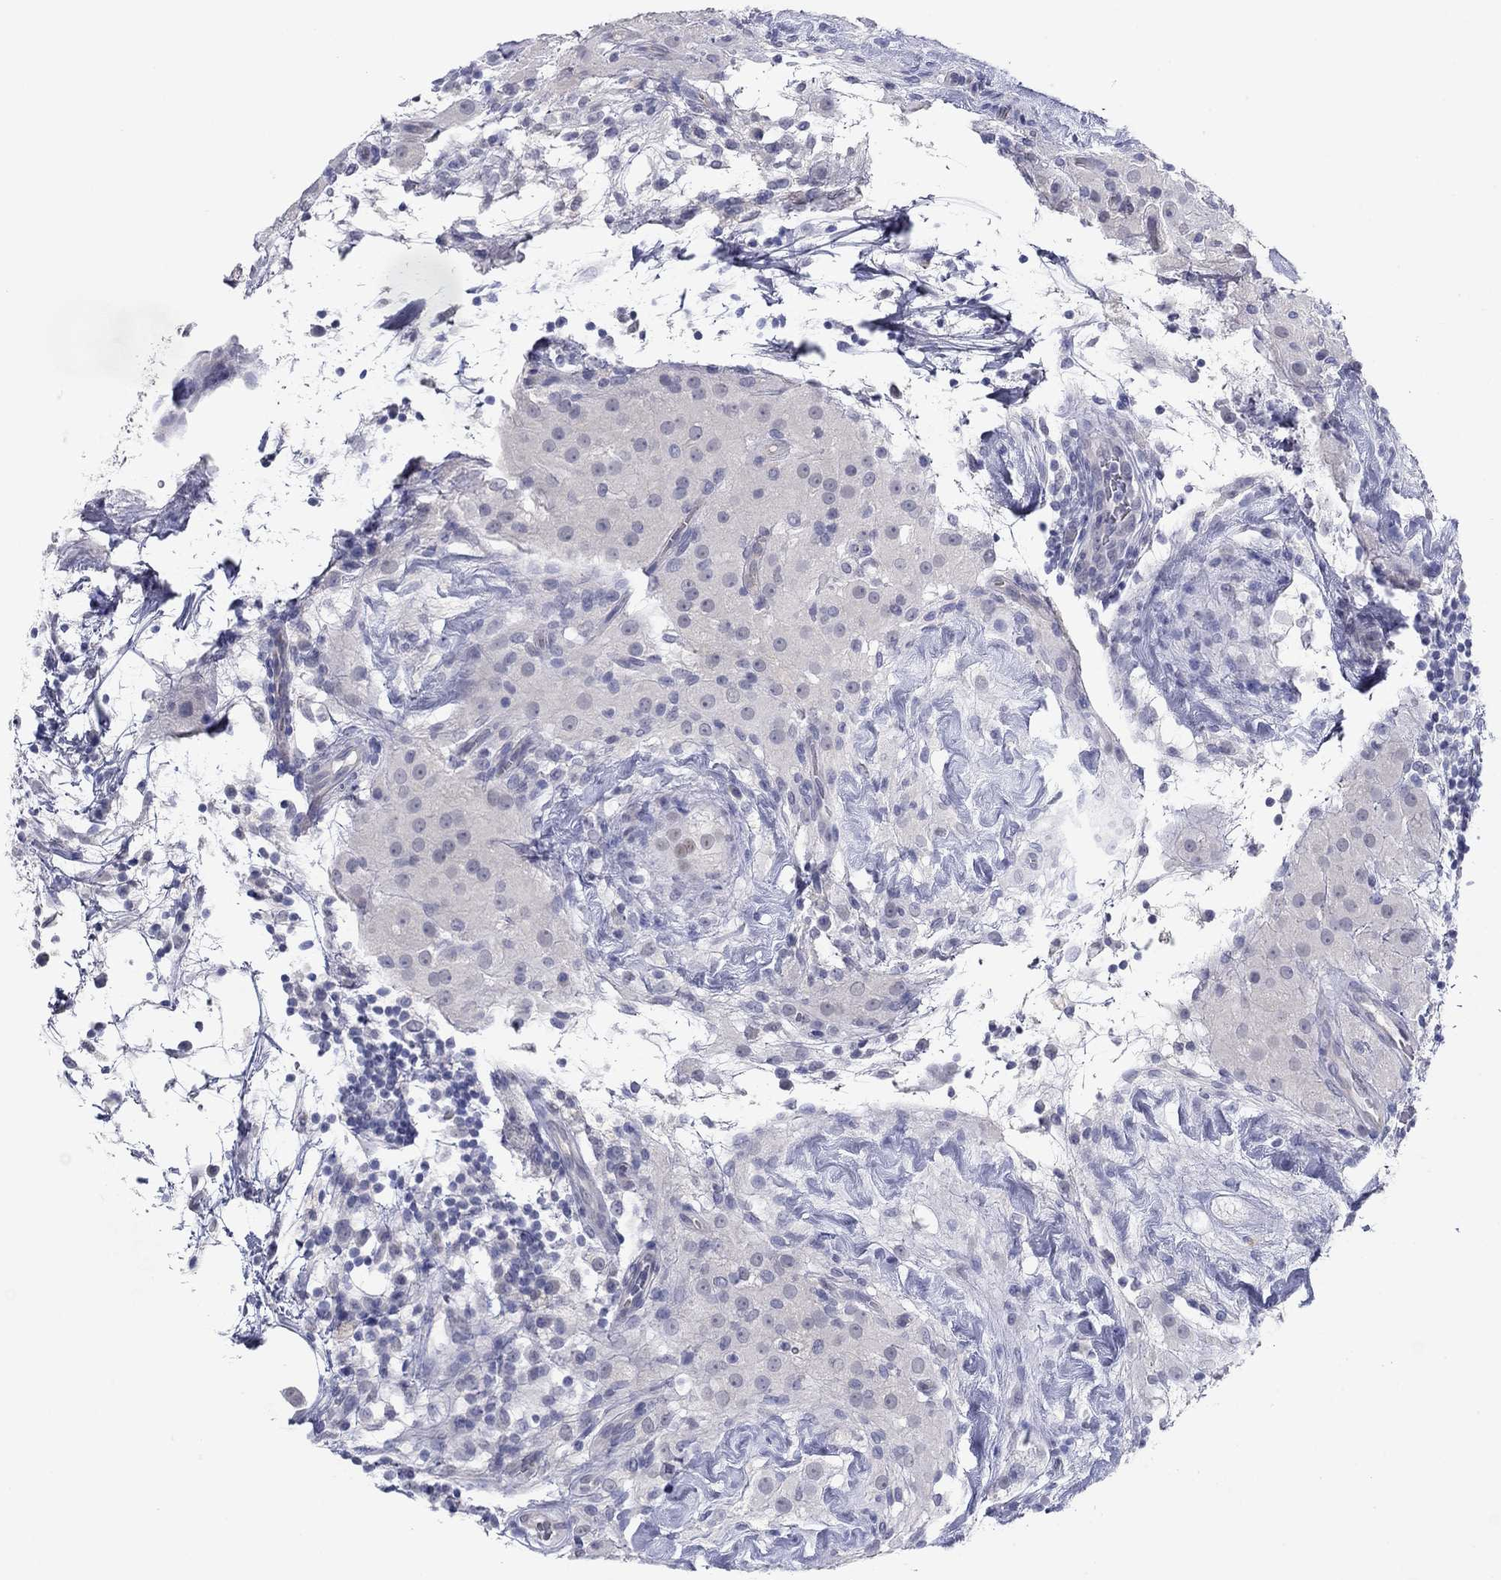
{"staining": {"intensity": "negative", "quantity": "none", "location": "none"}, "tissue": "testis cancer", "cell_type": "Tumor cells", "image_type": "cancer", "snomed": [{"axis": "morphology", "description": "Seminoma, NOS"}, {"axis": "topography", "description": "Testis"}], "caption": "Immunohistochemistry of testis seminoma demonstrates no staining in tumor cells.", "gene": "PLS1", "patient": {"sex": "male", "age": 34}}